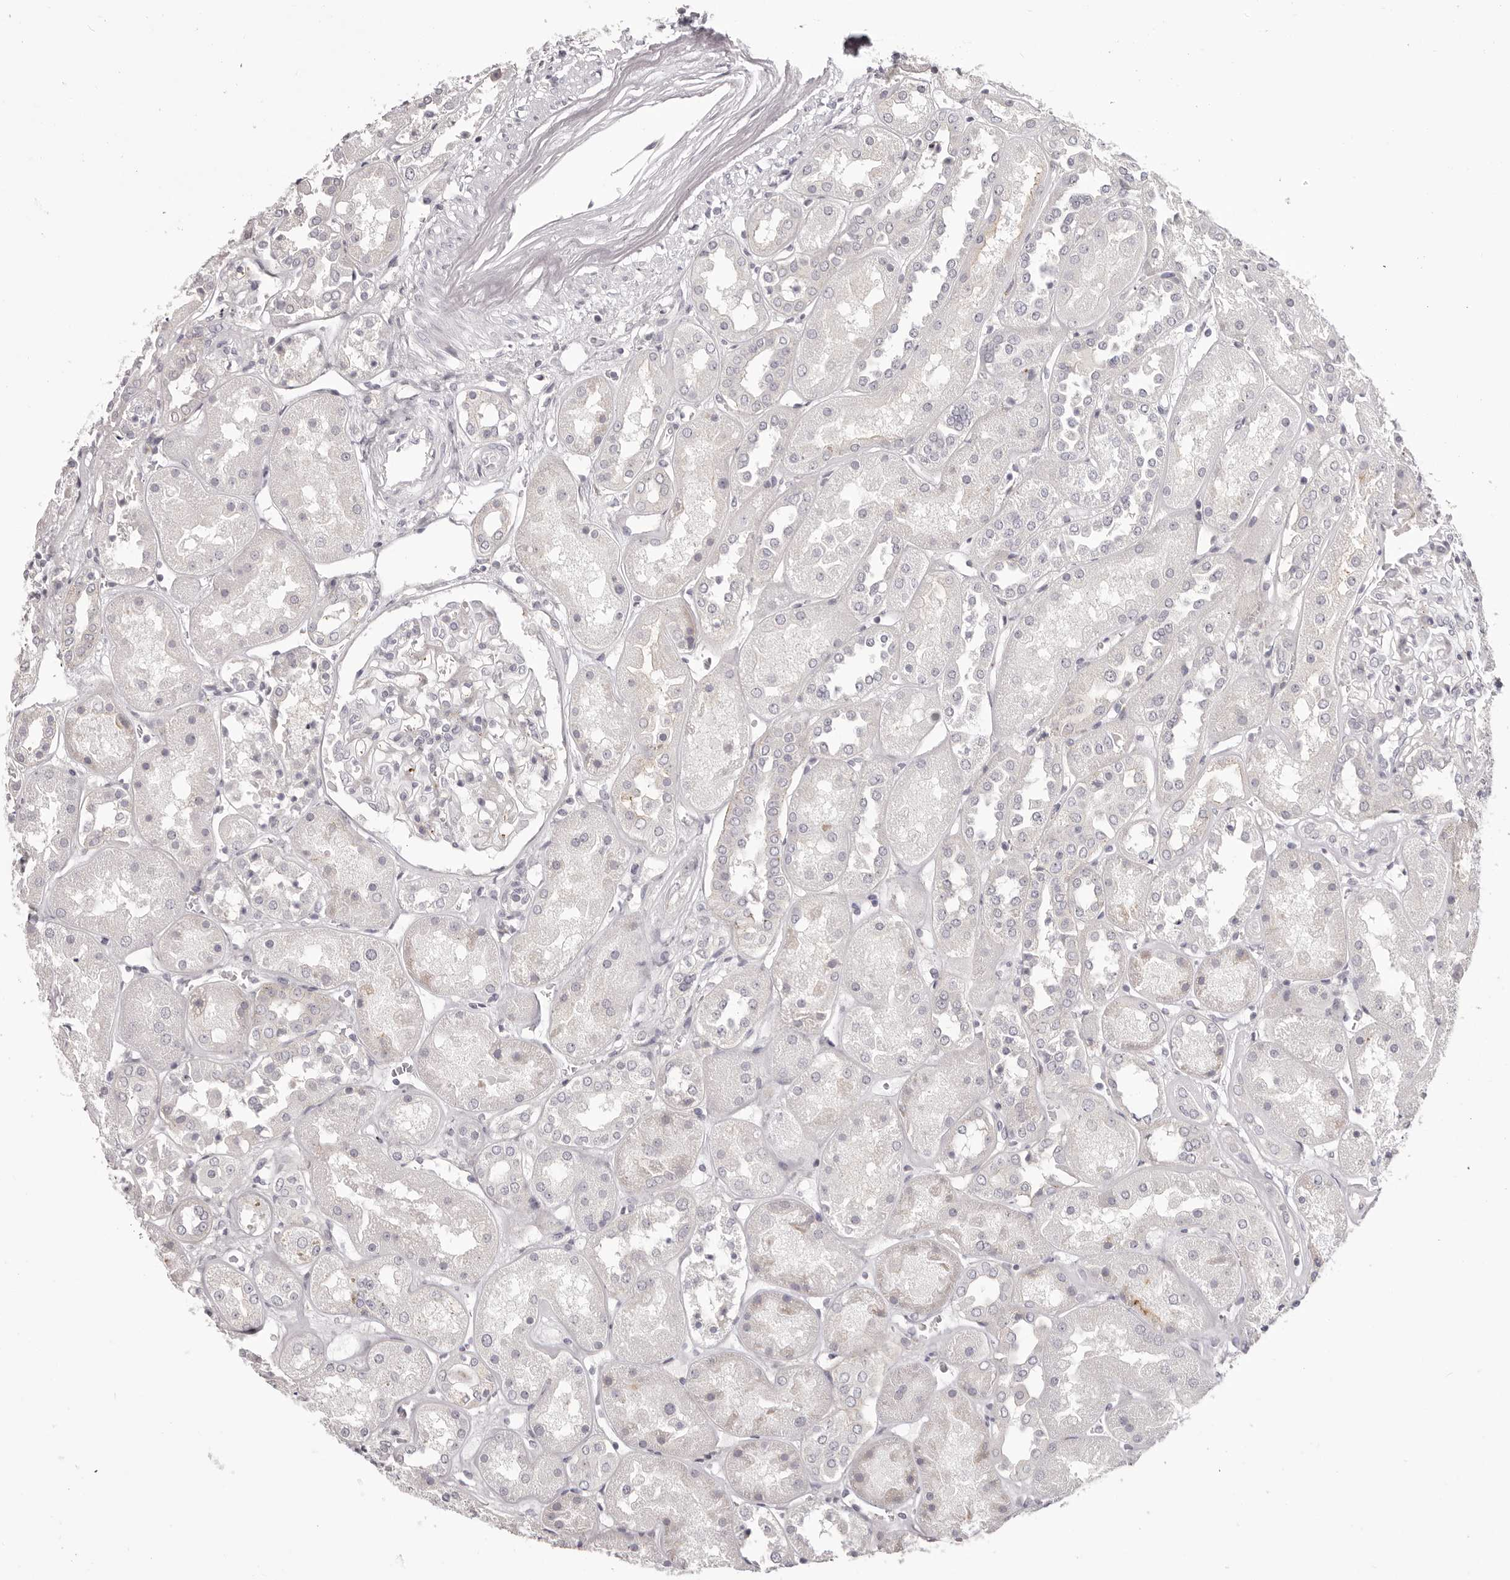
{"staining": {"intensity": "negative", "quantity": "none", "location": "none"}, "tissue": "kidney", "cell_type": "Cells in glomeruli", "image_type": "normal", "snomed": [{"axis": "morphology", "description": "Normal tissue, NOS"}, {"axis": "topography", "description": "Kidney"}], "caption": "Image shows no significant protein positivity in cells in glomeruli of normal kidney. Brightfield microscopy of immunohistochemistry stained with DAB (brown) and hematoxylin (blue), captured at high magnification.", "gene": "OTUD3", "patient": {"sex": "male", "age": 70}}